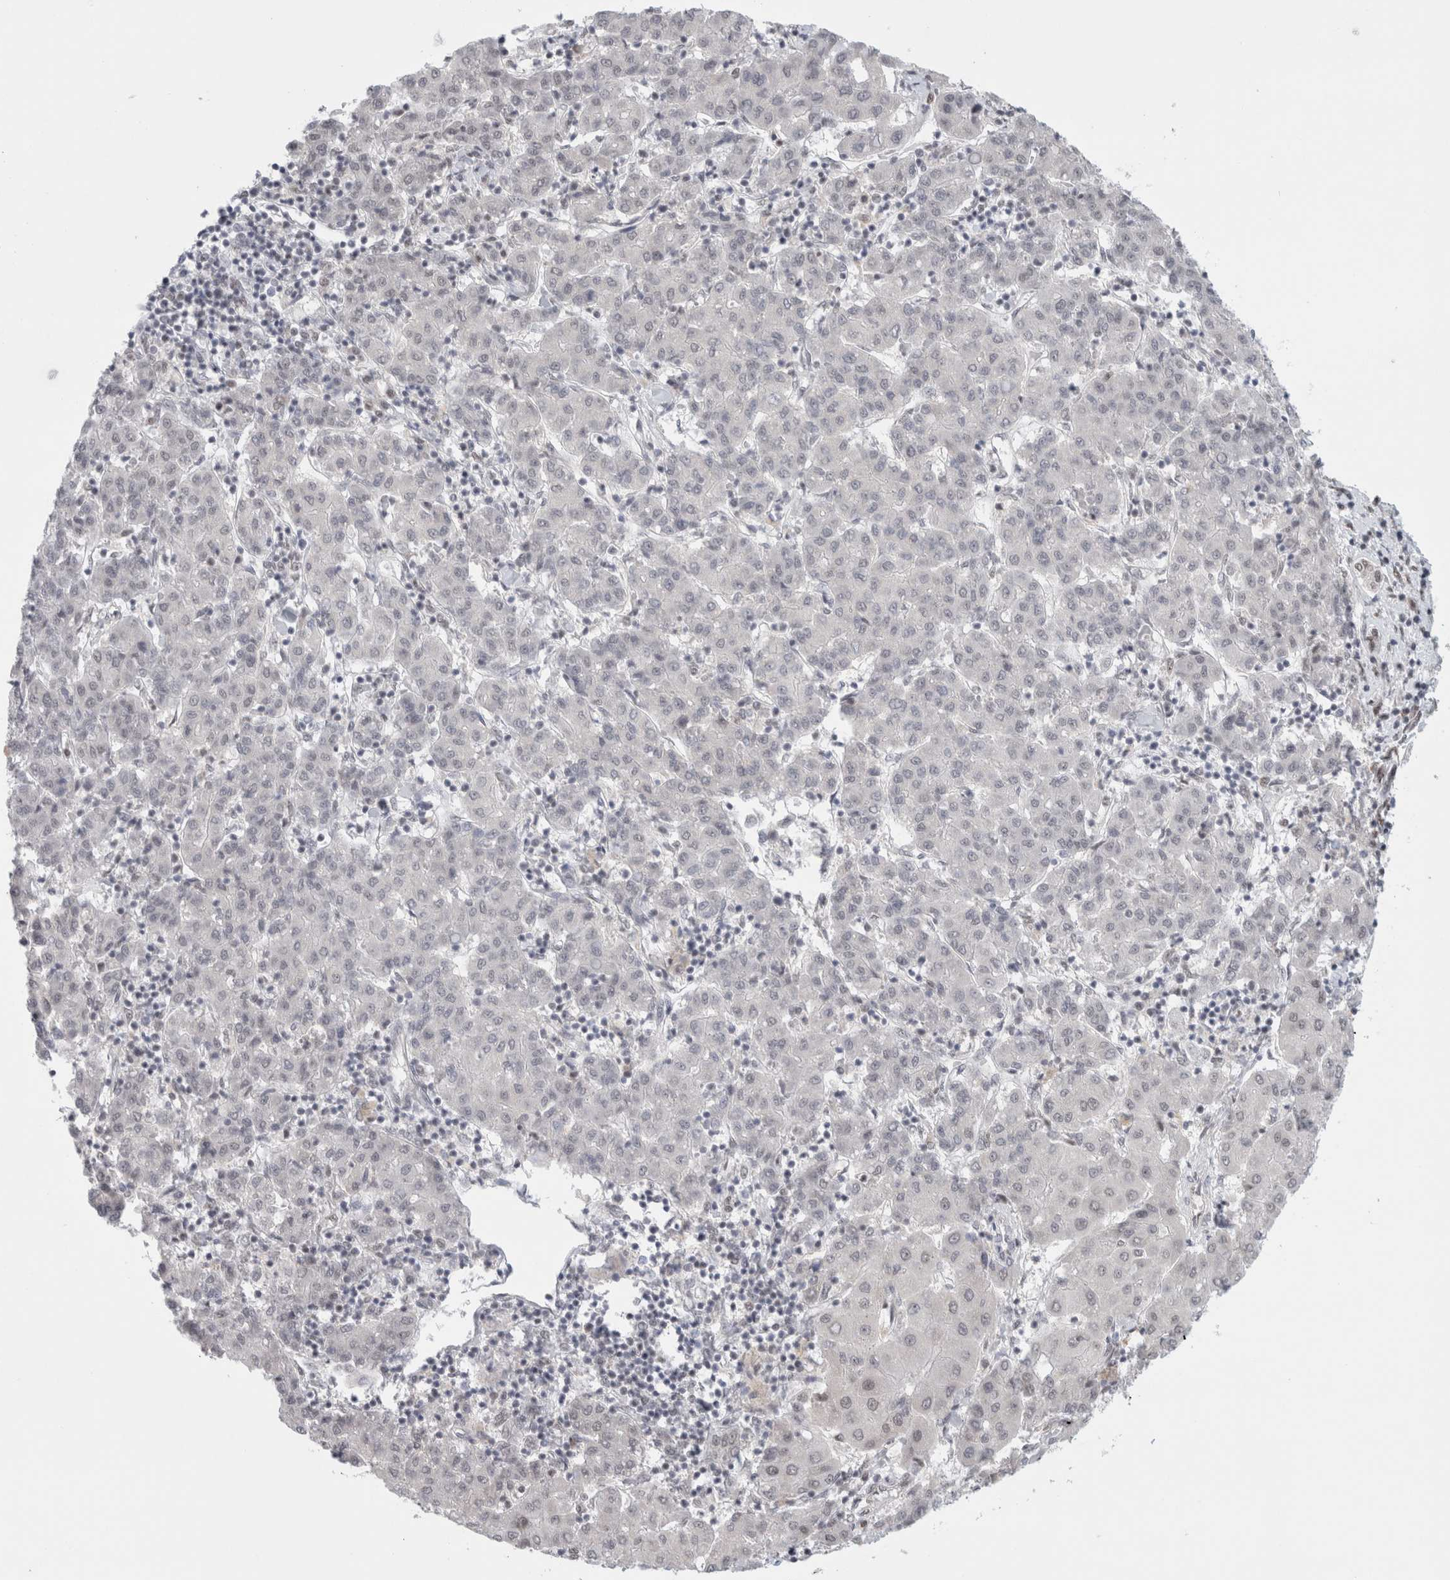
{"staining": {"intensity": "moderate", "quantity": "<25%", "location": "nuclear"}, "tissue": "liver cancer", "cell_type": "Tumor cells", "image_type": "cancer", "snomed": [{"axis": "morphology", "description": "Carcinoma, Hepatocellular, NOS"}, {"axis": "topography", "description": "Liver"}], "caption": "Human liver cancer (hepatocellular carcinoma) stained for a protein (brown) exhibits moderate nuclear positive staining in about <25% of tumor cells.", "gene": "TRMT12", "patient": {"sex": "male", "age": 65}}